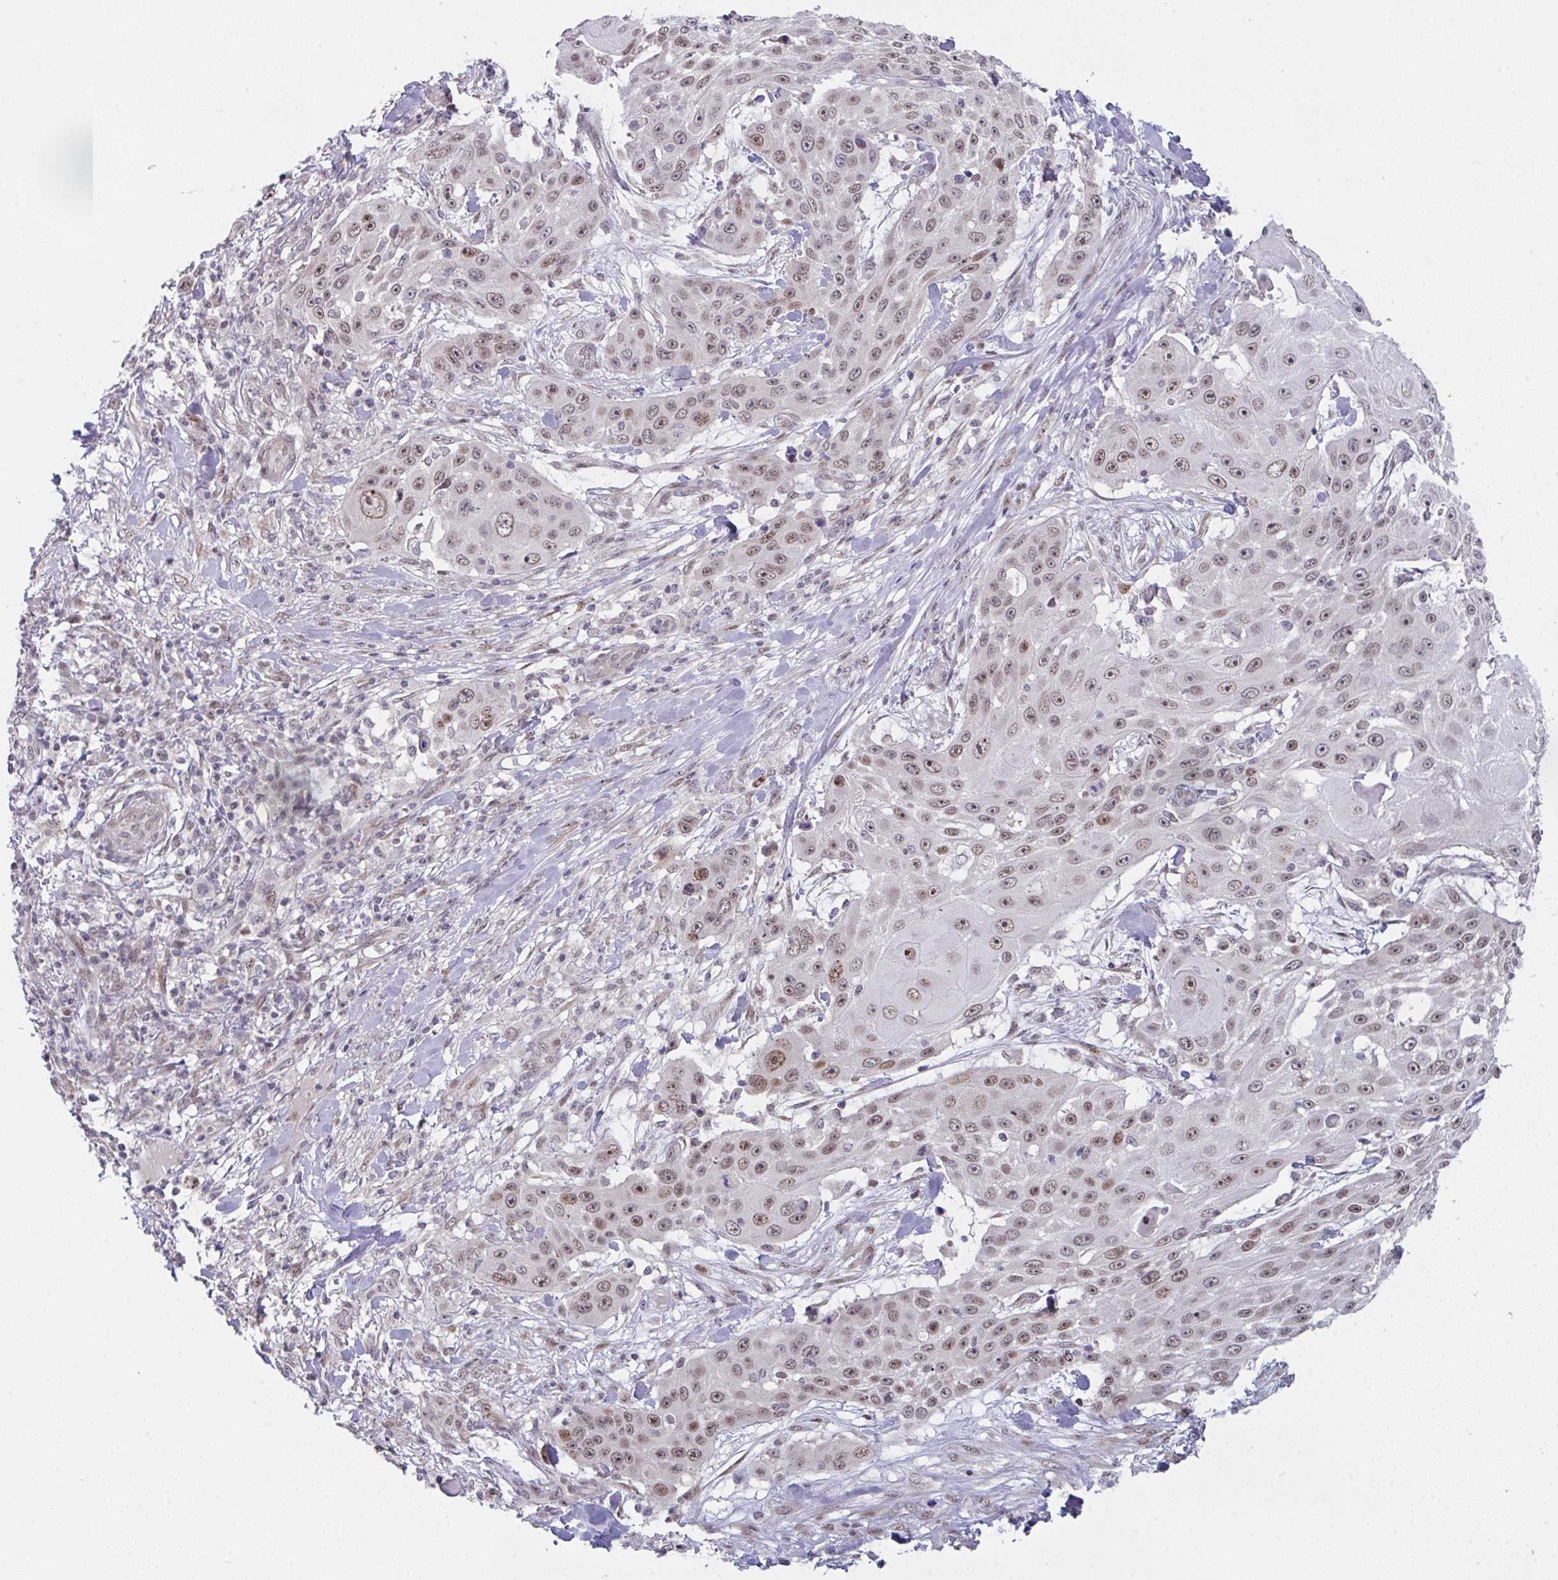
{"staining": {"intensity": "moderate", "quantity": ">75%", "location": "nuclear"}, "tissue": "skin cancer", "cell_type": "Tumor cells", "image_type": "cancer", "snomed": [{"axis": "morphology", "description": "Squamous cell carcinoma, NOS"}, {"axis": "topography", "description": "Skin"}], "caption": "Protein staining by immunohistochemistry (IHC) exhibits moderate nuclear positivity in about >75% of tumor cells in skin cancer.", "gene": "RBM18", "patient": {"sex": "female", "age": 86}}